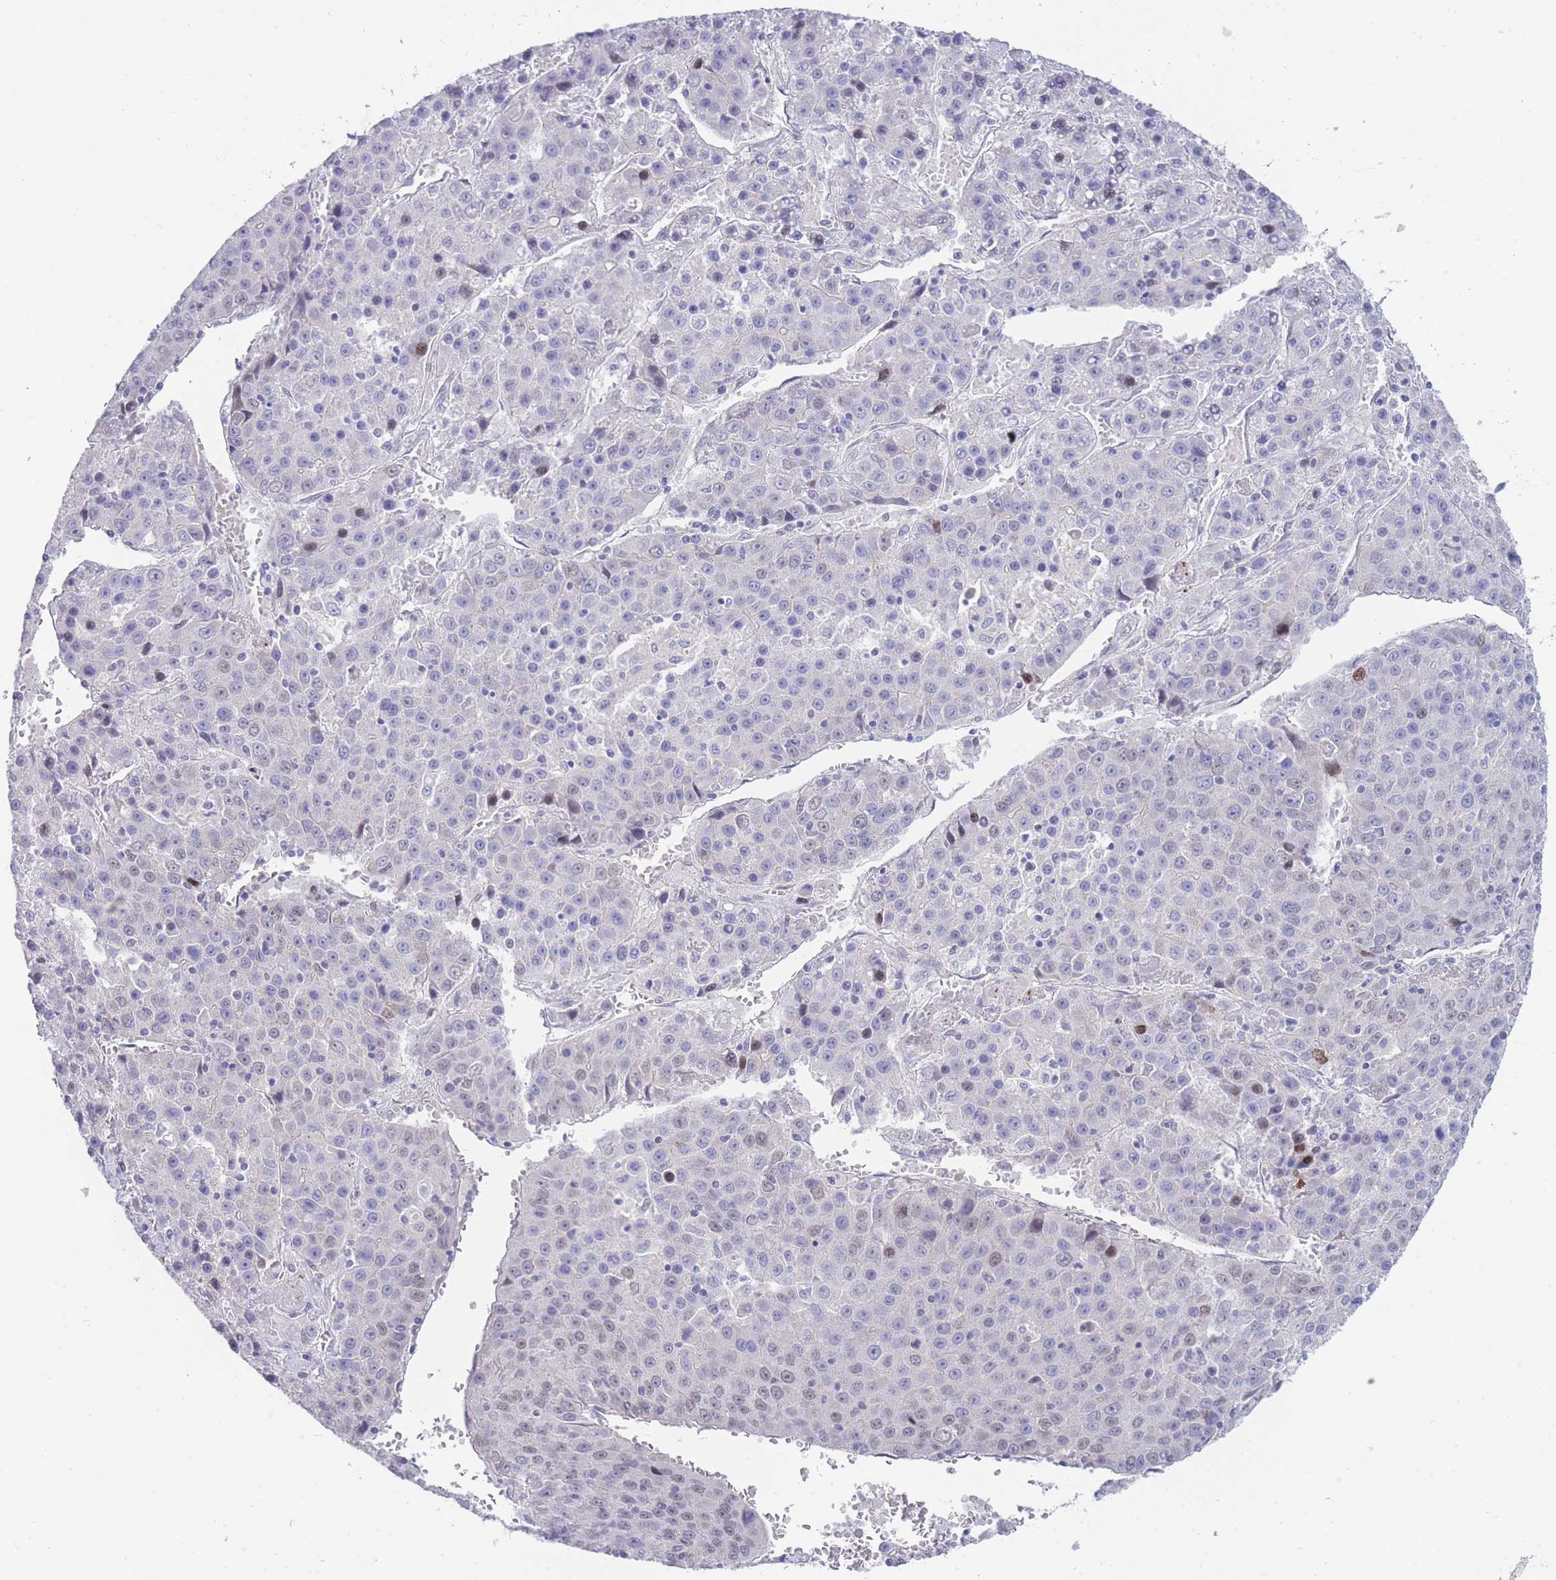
{"staining": {"intensity": "weak", "quantity": "<25%", "location": "nuclear"}, "tissue": "liver cancer", "cell_type": "Tumor cells", "image_type": "cancer", "snomed": [{"axis": "morphology", "description": "Carcinoma, Hepatocellular, NOS"}, {"axis": "topography", "description": "Liver"}], "caption": "The IHC histopathology image has no significant staining in tumor cells of liver hepatocellular carcinoma tissue. (Brightfield microscopy of DAB immunohistochemistry at high magnification).", "gene": "PRR23B", "patient": {"sex": "female", "age": 53}}